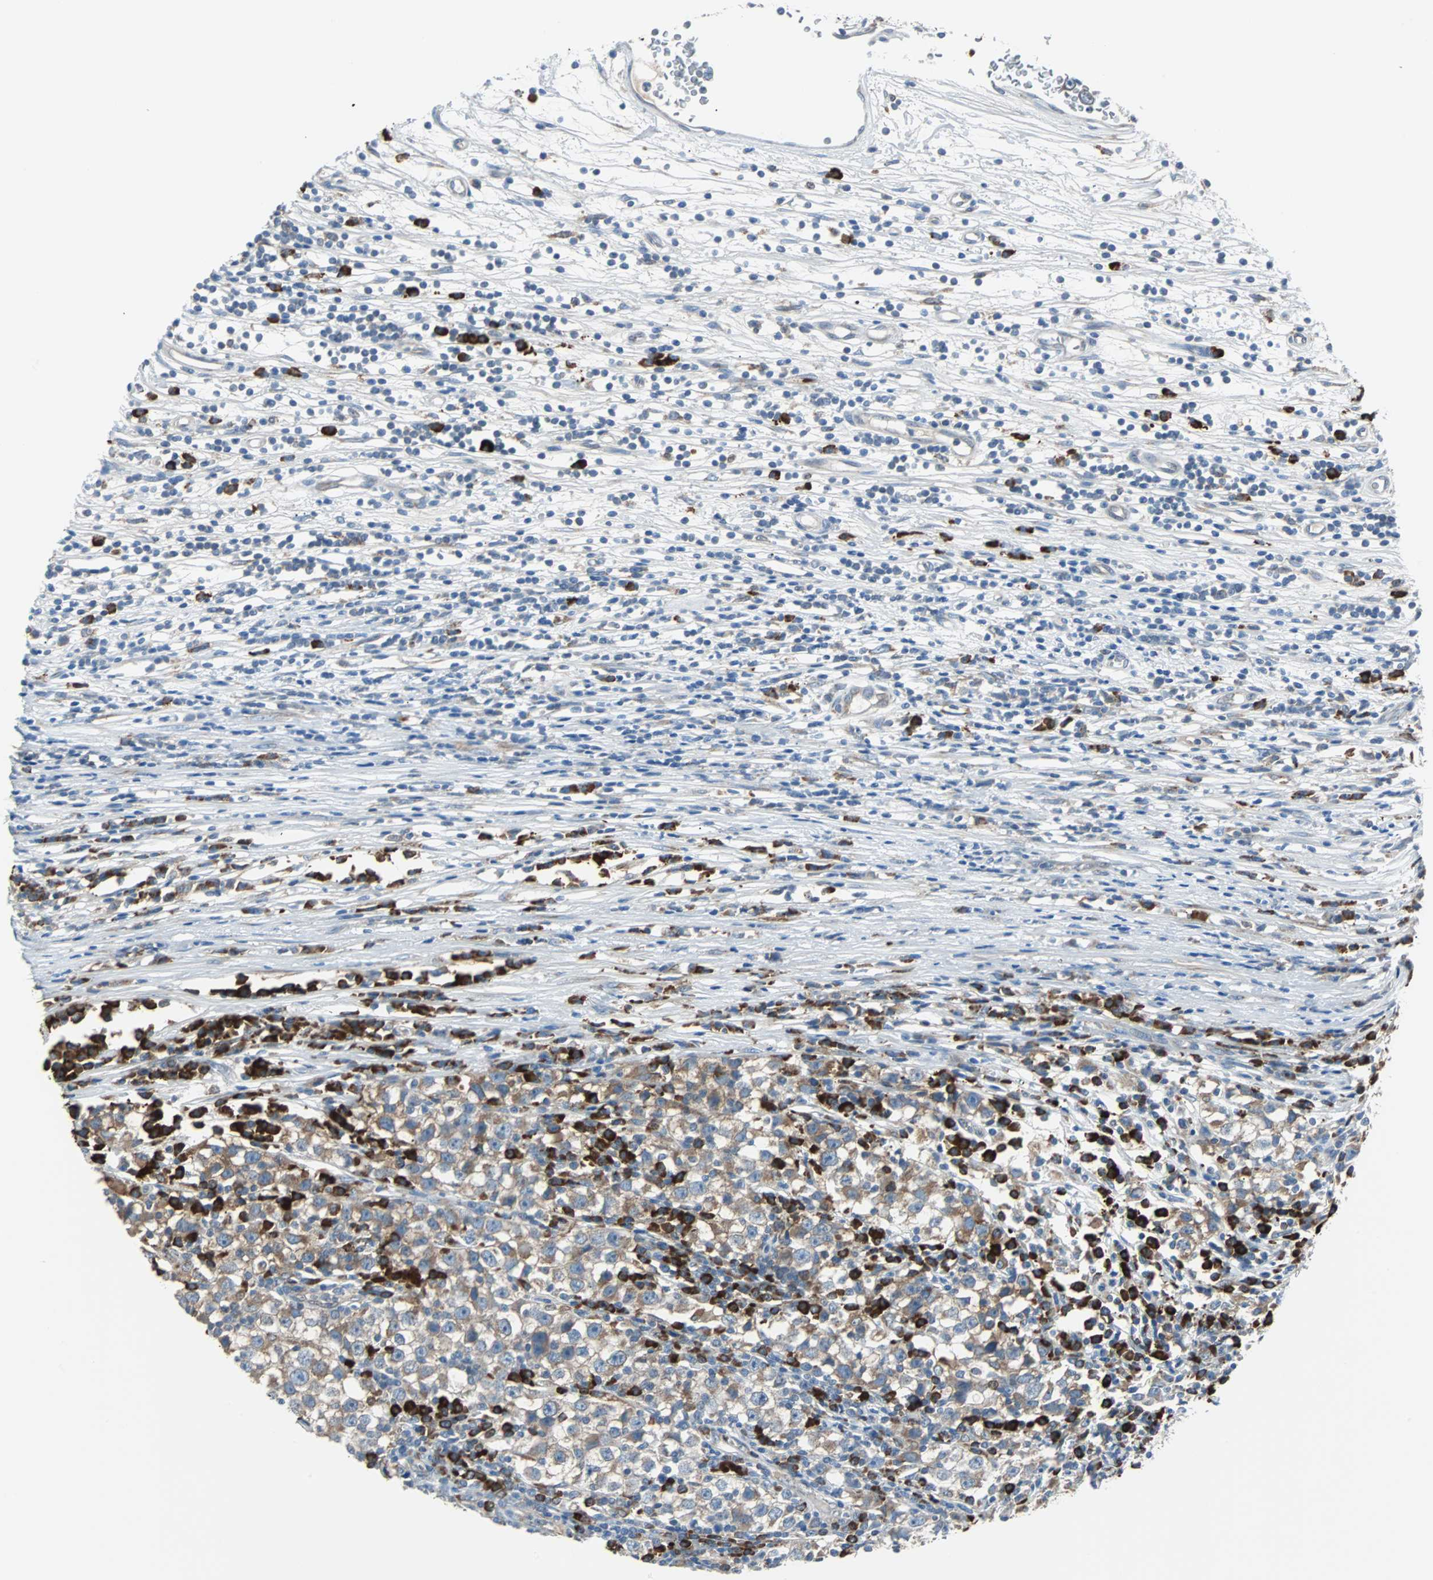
{"staining": {"intensity": "weak", "quantity": "25%-75%", "location": "cytoplasmic/membranous"}, "tissue": "testis cancer", "cell_type": "Tumor cells", "image_type": "cancer", "snomed": [{"axis": "morphology", "description": "Seminoma, NOS"}, {"axis": "topography", "description": "Testis"}], "caption": "IHC (DAB (3,3'-diaminobenzidine)) staining of testis seminoma exhibits weak cytoplasmic/membranous protein positivity in about 25%-75% of tumor cells. Immunohistochemistry (ihc) stains the protein of interest in brown and the nuclei are stained blue.", "gene": "PDIA4", "patient": {"sex": "male", "age": 65}}